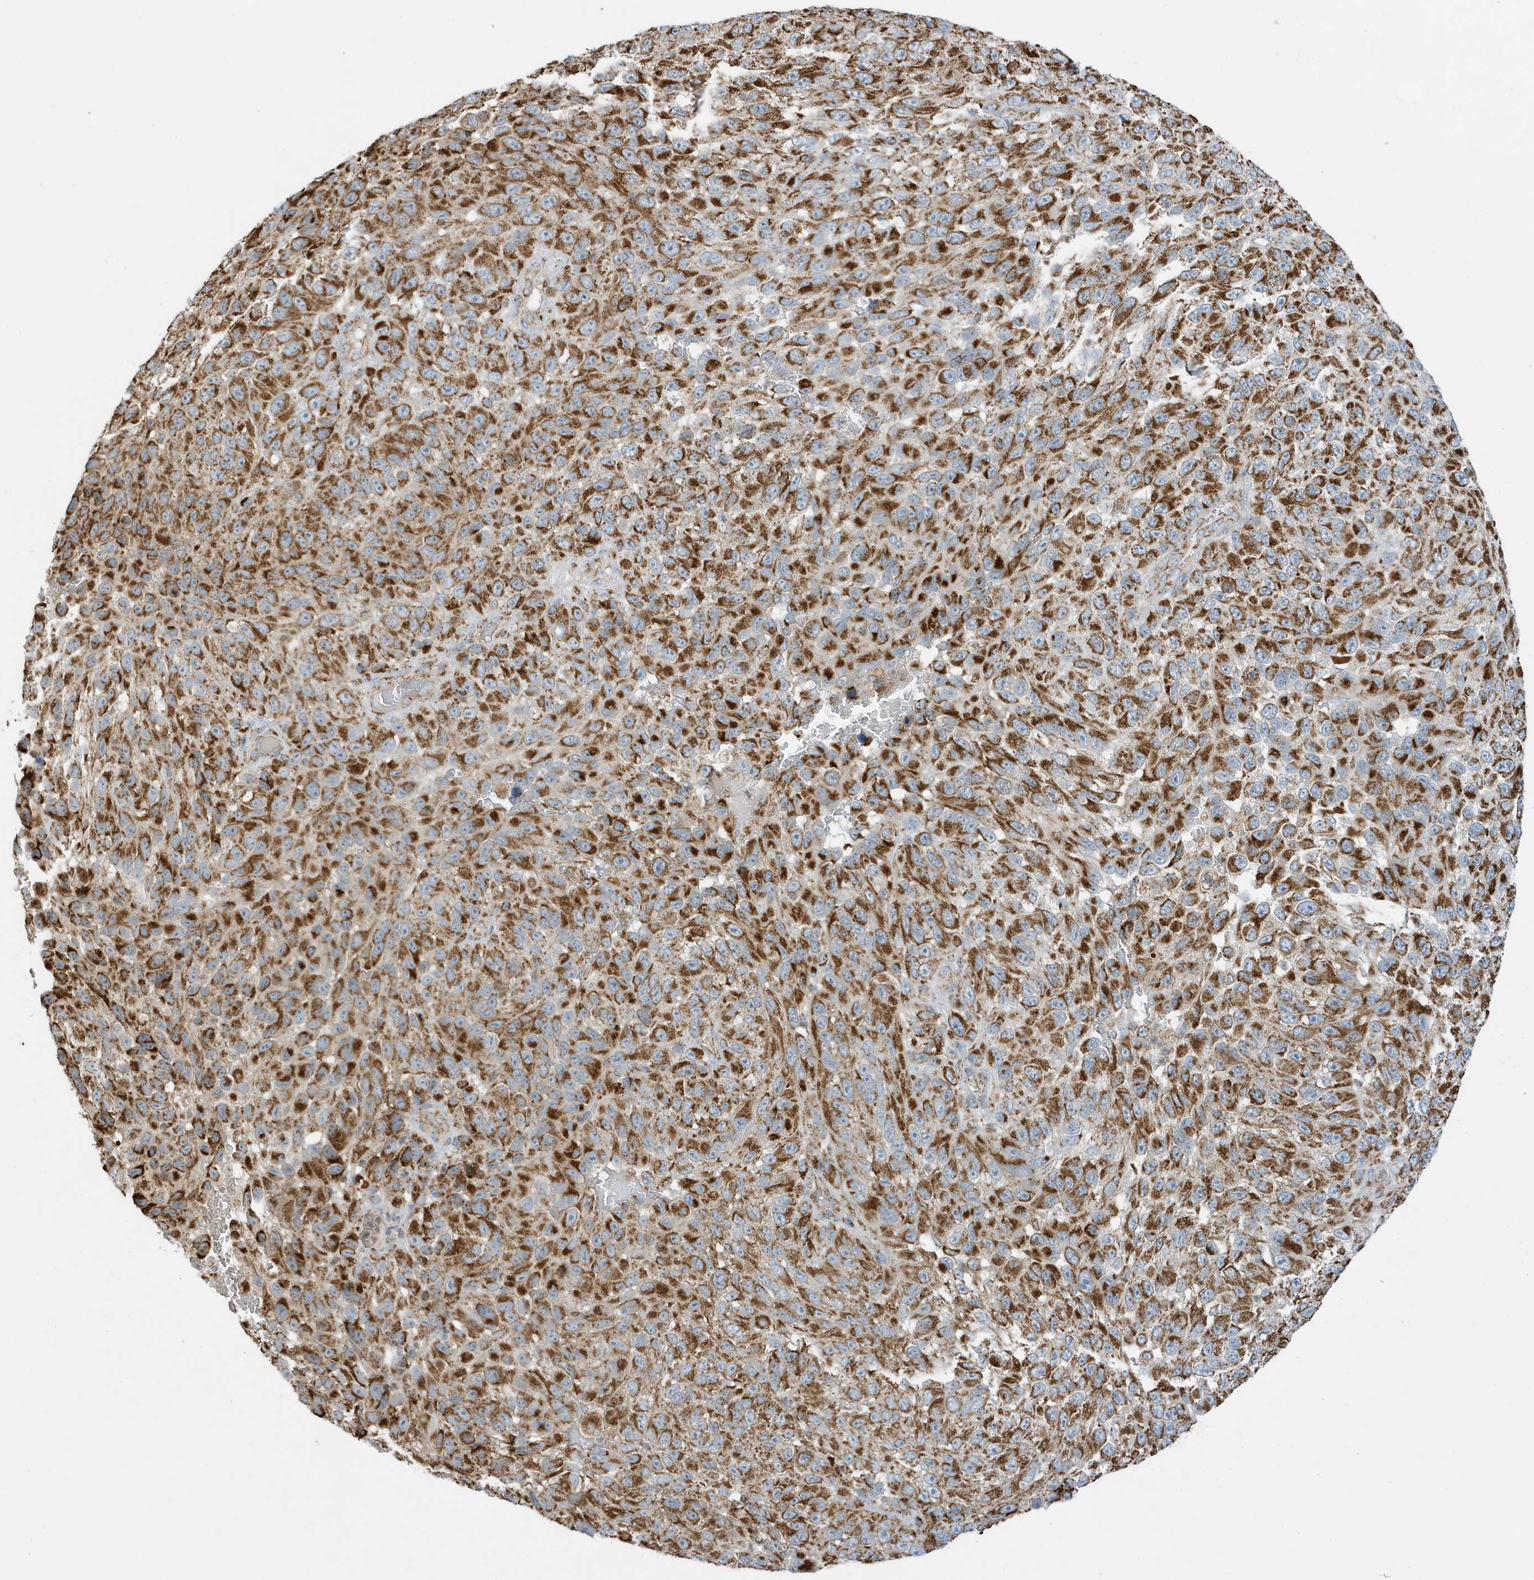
{"staining": {"intensity": "strong", "quantity": ">75%", "location": "cytoplasmic/membranous"}, "tissue": "melanoma", "cell_type": "Tumor cells", "image_type": "cancer", "snomed": [{"axis": "morphology", "description": "Malignant melanoma, NOS"}, {"axis": "topography", "description": "Skin"}], "caption": "Approximately >75% of tumor cells in melanoma show strong cytoplasmic/membranous protein expression as visualized by brown immunohistochemical staining.", "gene": "ATP5ME", "patient": {"sex": "female", "age": 94}}